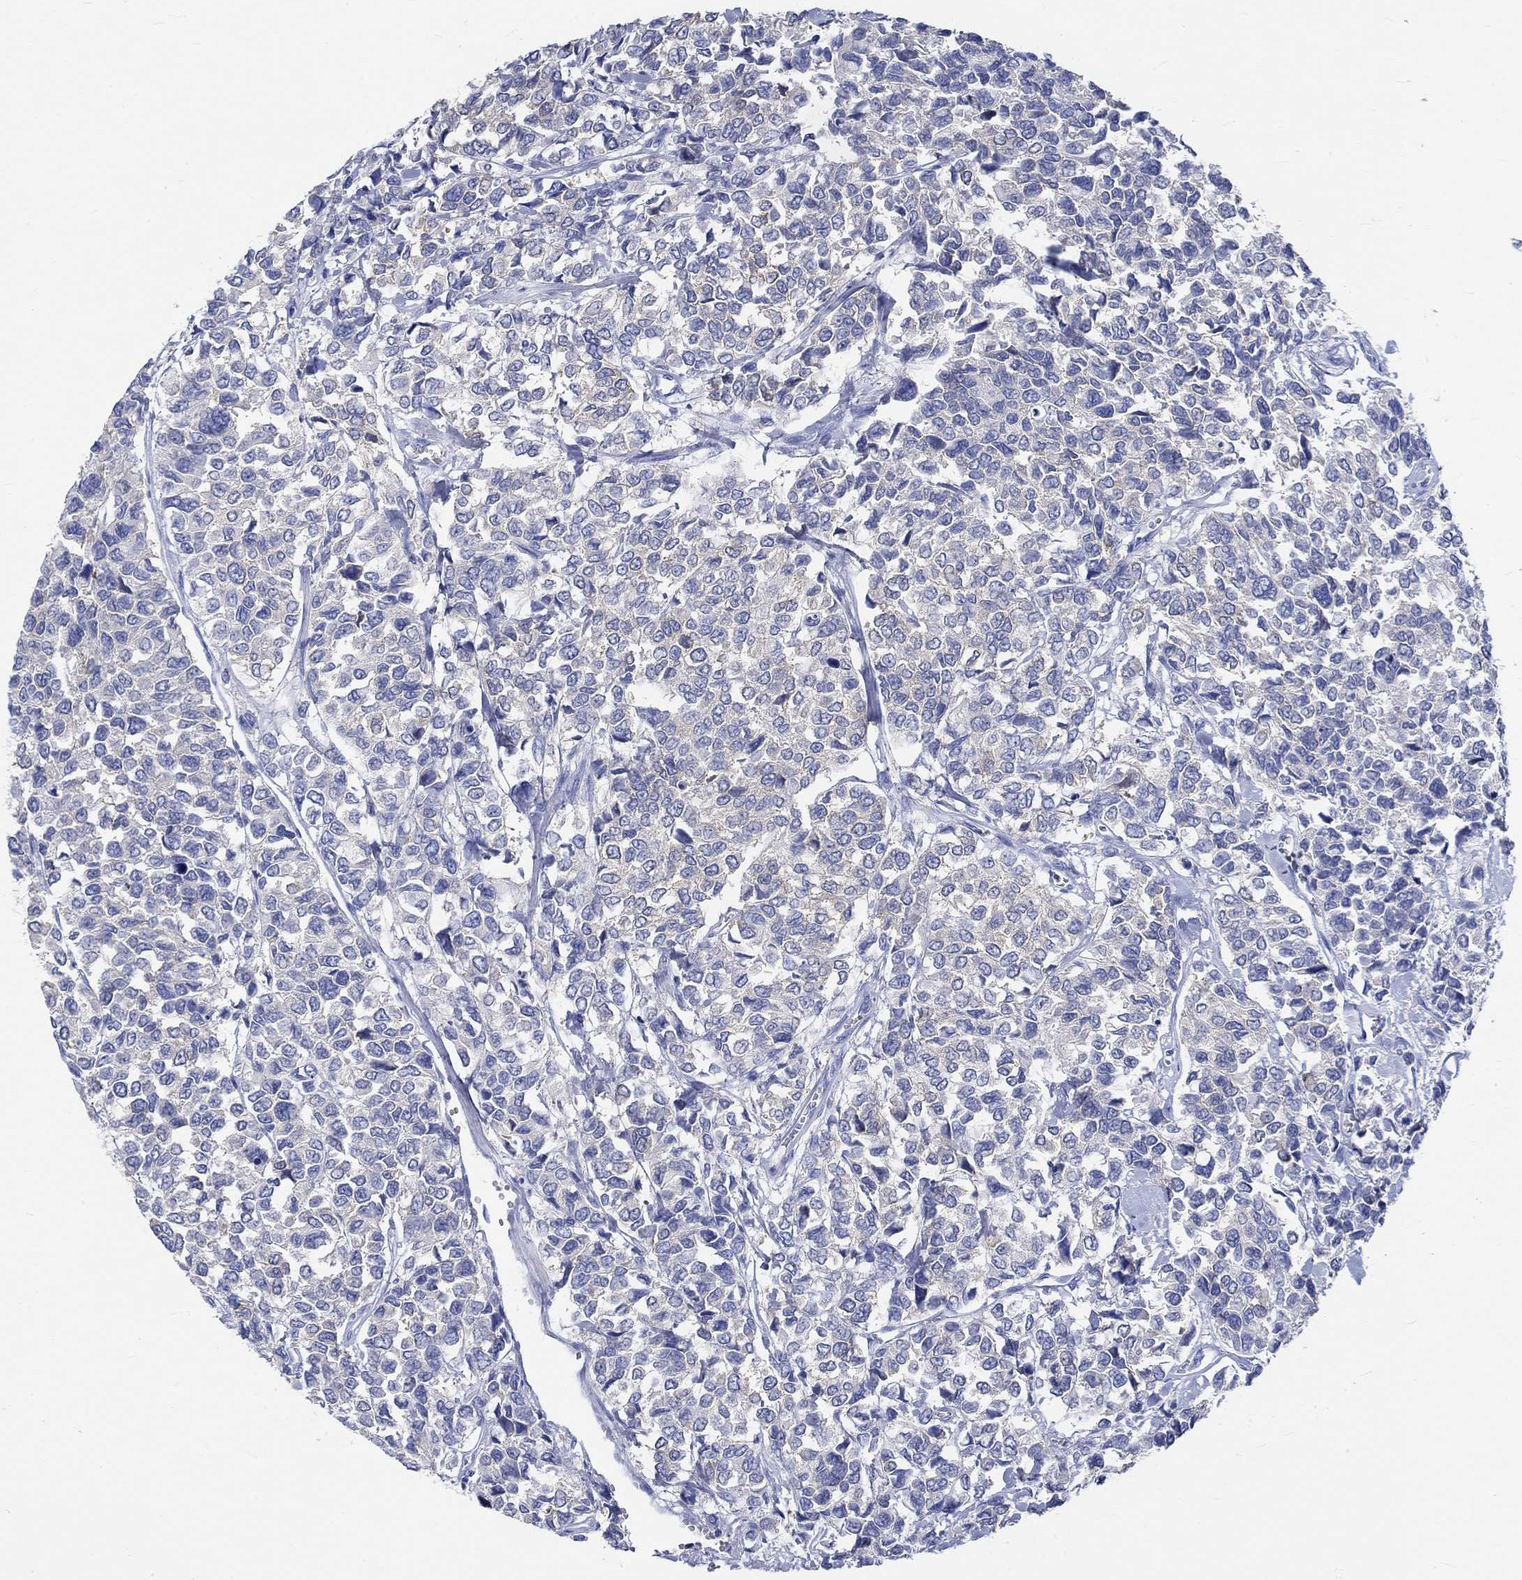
{"staining": {"intensity": "weak", "quantity": "25%-75%", "location": "cytoplasmic/membranous"}, "tissue": "urothelial cancer", "cell_type": "Tumor cells", "image_type": "cancer", "snomed": [{"axis": "morphology", "description": "Urothelial carcinoma, High grade"}, {"axis": "topography", "description": "Urinary bladder"}], "caption": "DAB (3,3'-diaminobenzidine) immunohistochemical staining of high-grade urothelial carcinoma displays weak cytoplasmic/membranous protein staining in about 25%-75% of tumor cells.", "gene": "KCNA1", "patient": {"sex": "male", "age": 77}}